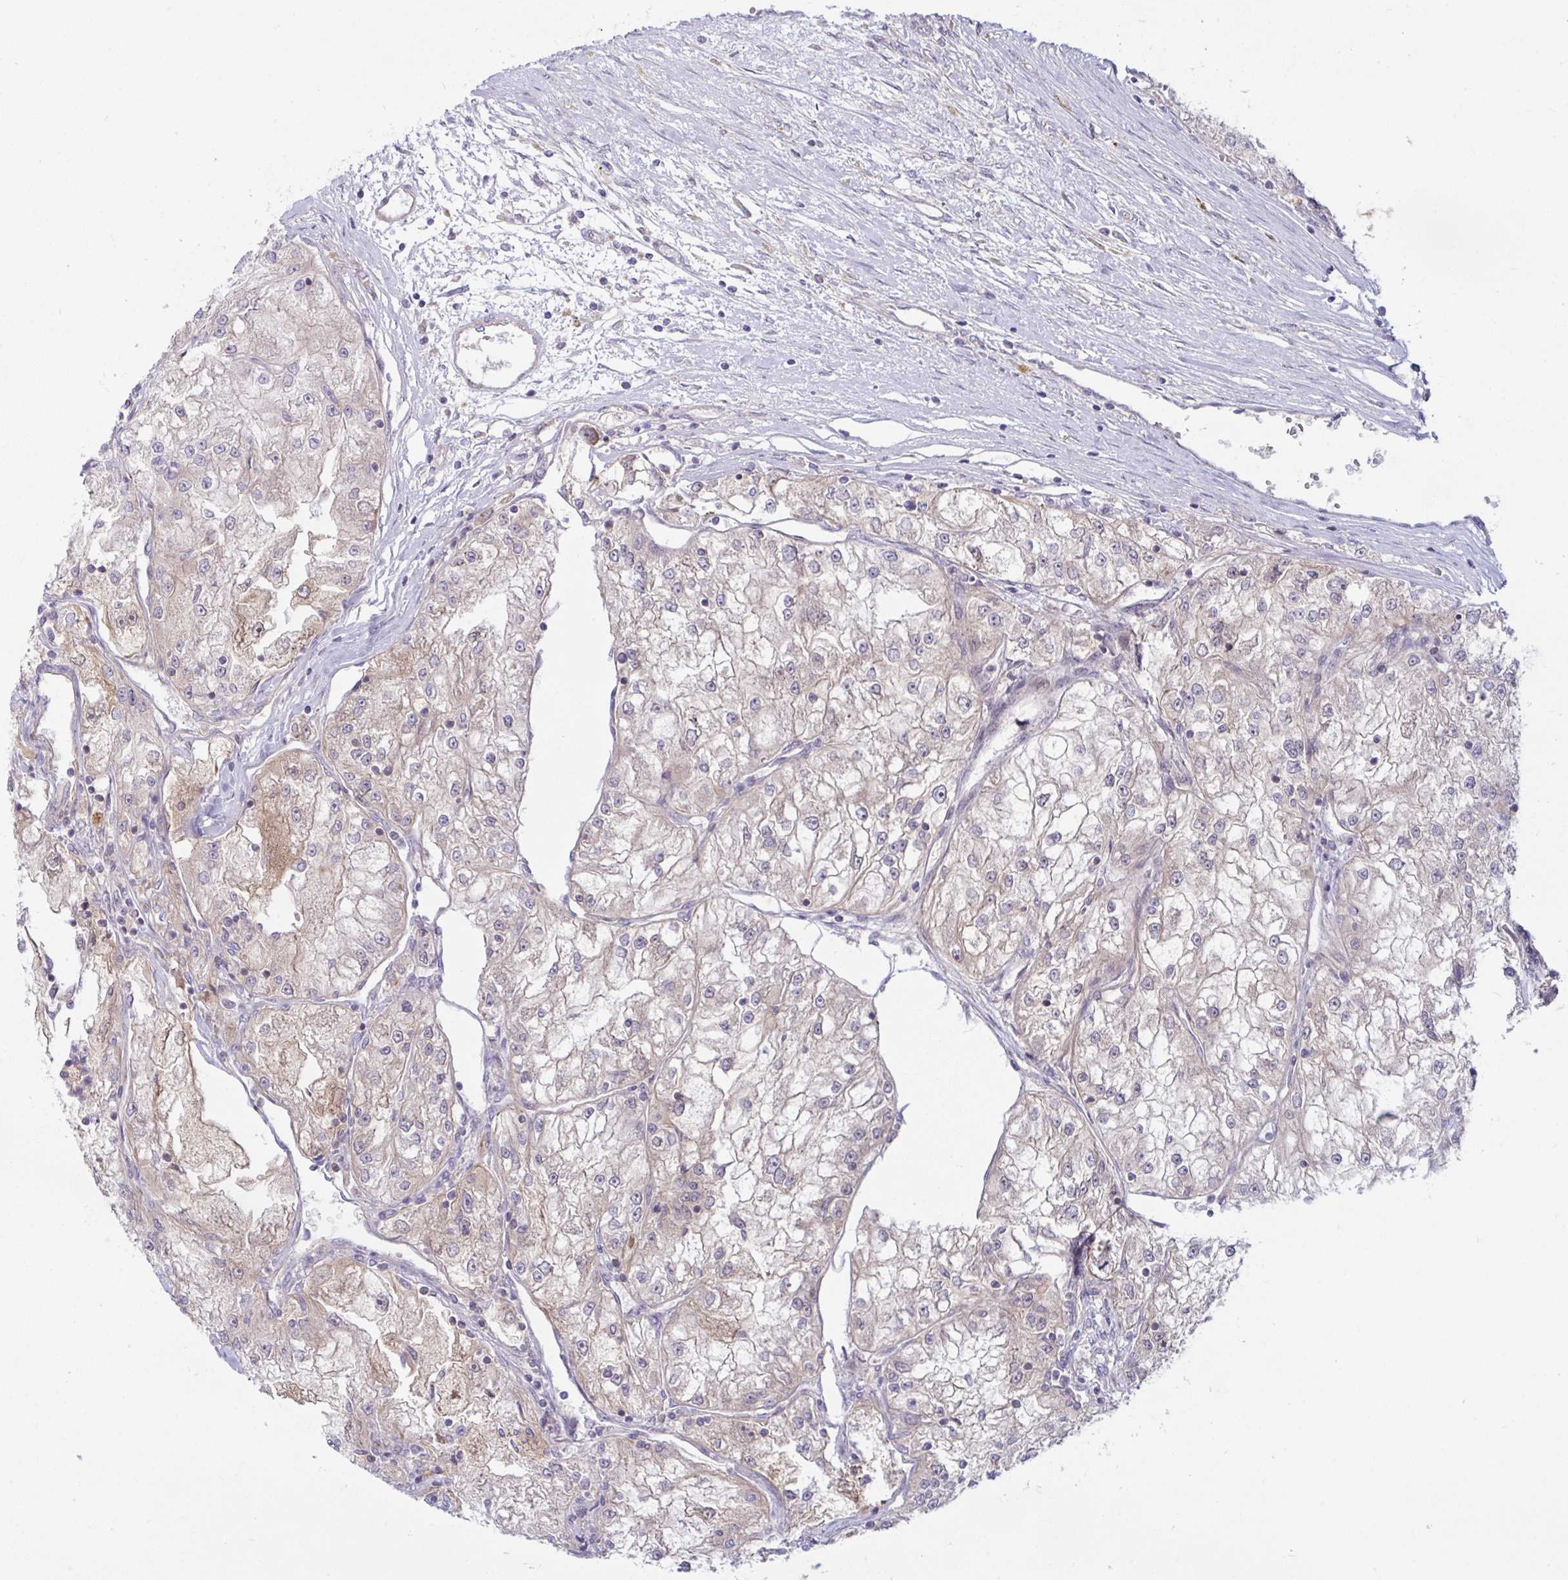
{"staining": {"intensity": "negative", "quantity": "none", "location": "none"}, "tissue": "renal cancer", "cell_type": "Tumor cells", "image_type": "cancer", "snomed": [{"axis": "morphology", "description": "Adenocarcinoma, NOS"}, {"axis": "topography", "description": "Kidney"}], "caption": "Immunohistochemistry of adenocarcinoma (renal) demonstrates no positivity in tumor cells.", "gene": "TANK", "patient": {"sex": "female", "age": 72}}